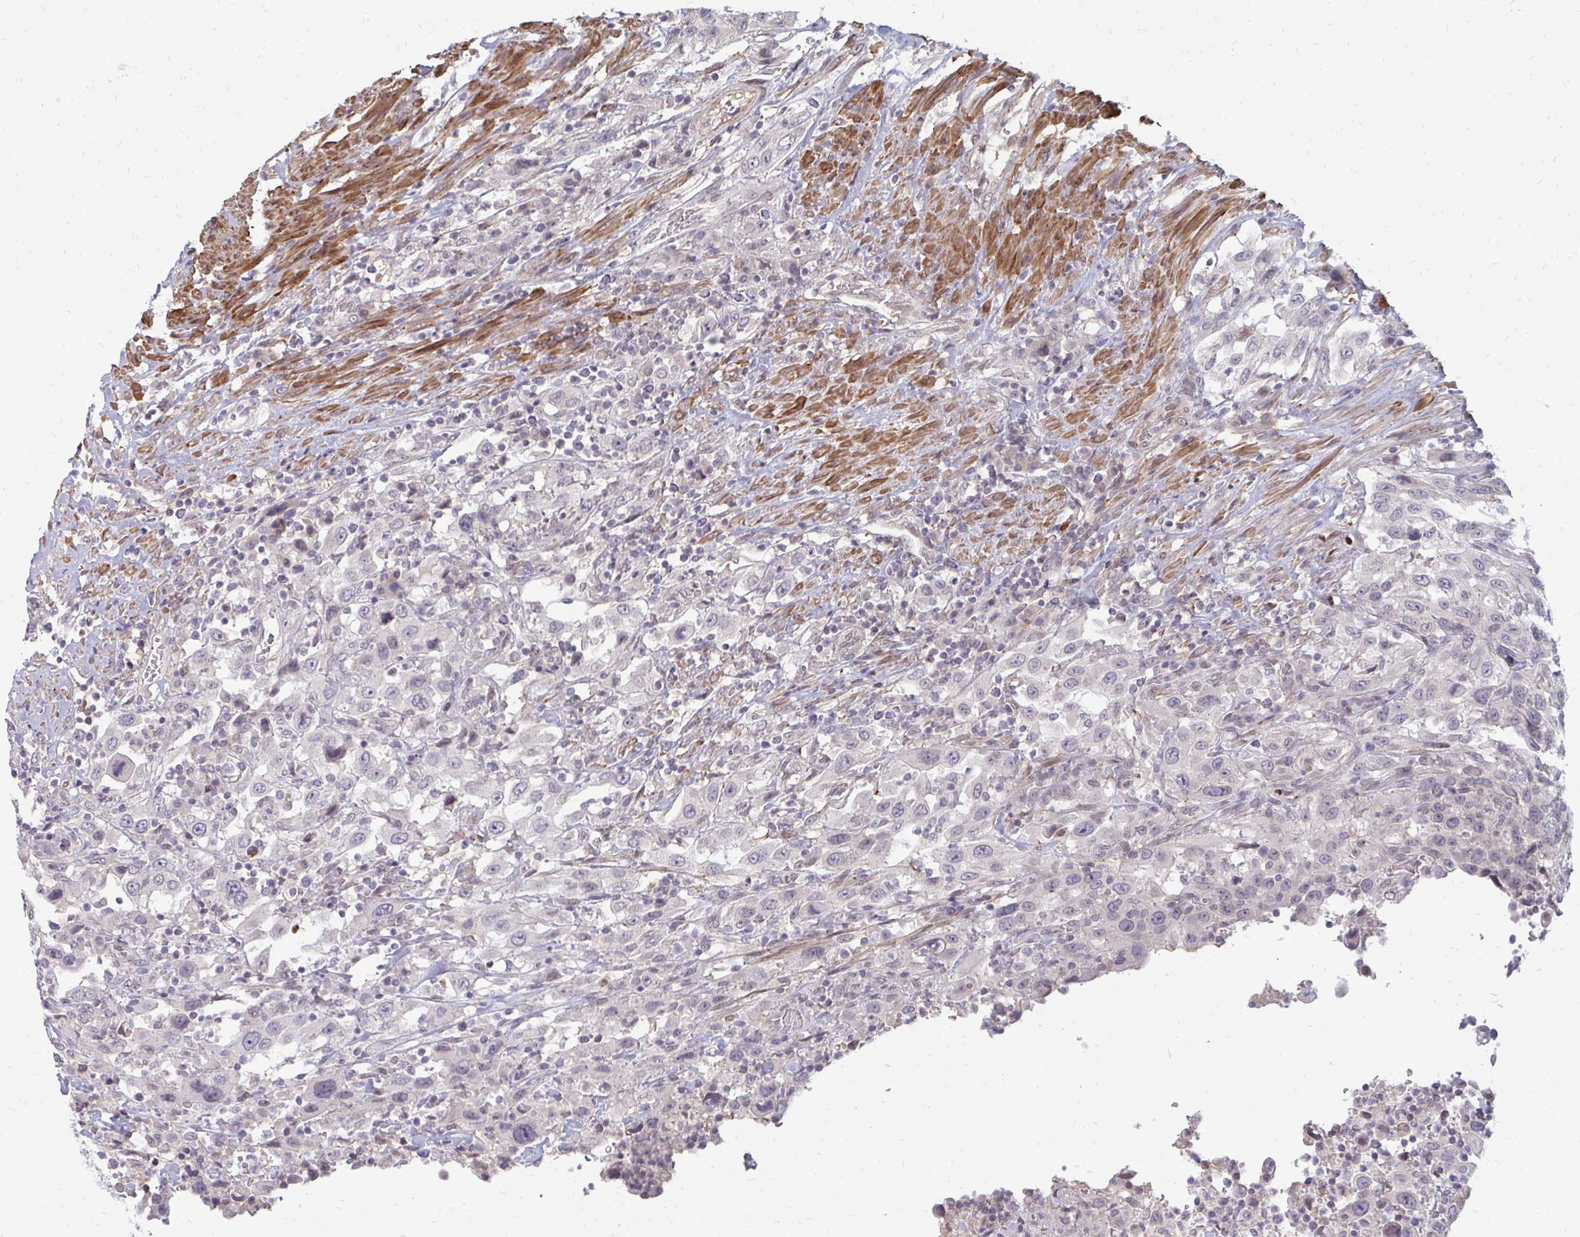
{"staining": {"intensity": "negative", "quantity": "none", "location": "none"}, "tissue": "urothelial cancer", "cell_type": "Tumor cells", "image_type": "cancer", "snomed": [{"axis": "morphology", "description": "Urothelial carcinoma, High grade"}, {"axis": "topography", "description": "Urinary bladder"}], "caption": "DAB (3,3'-diaminobenzidine) immunohistochemical staining of human urothelial cancer reveals no significant positivity in tumor cells.", "gene": "GPC5", "patient": {"sex": "male", "age": 61}}